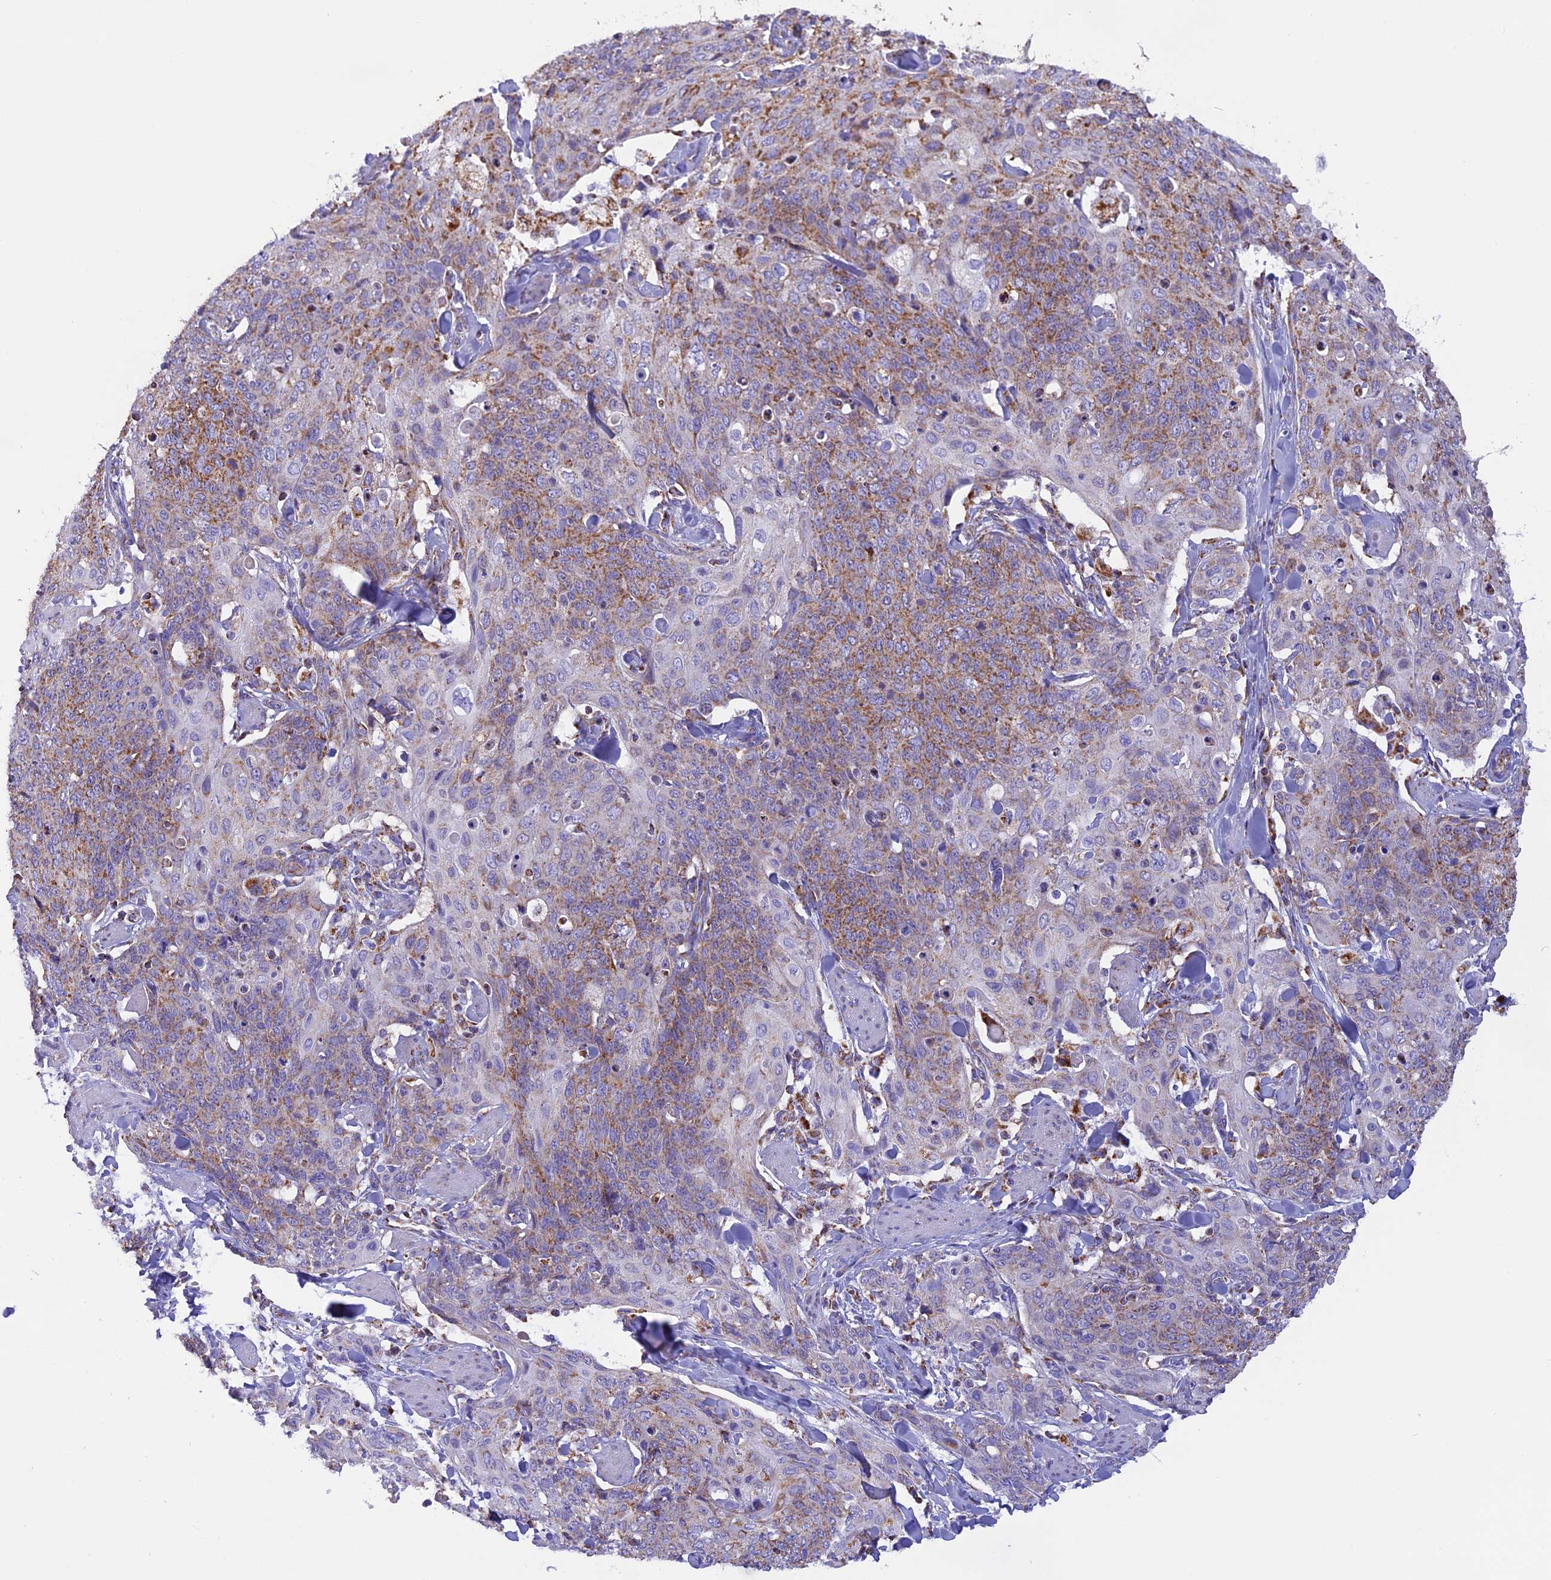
{"staining": {"intensity": "moderate", "quantity": "25%-75%", "location": "cytoplasmic/membranous"}, "tissue": "skin cancer", "cell_type": "Tumor cells", "image_type": "cancer", "snomed": [{"axis": "morphology", "description": "Squamous cell carcinoma, NOS"}, {"axis": "topography", "description": "Skin"}, {"axis": "topography", "description": "Vulva"}], "caption": "DAB immunohistochemical staining of human skin cancer (squamous cell carcinoma) displays moderate cytoplasmic/membranous protein positivity in about 25%-75% of tumor cells. (Brightfield microscopy of DAB IHC at high magnification).", "gene": "KCNG1", "patient": {"sex": "female", "age": 85}}